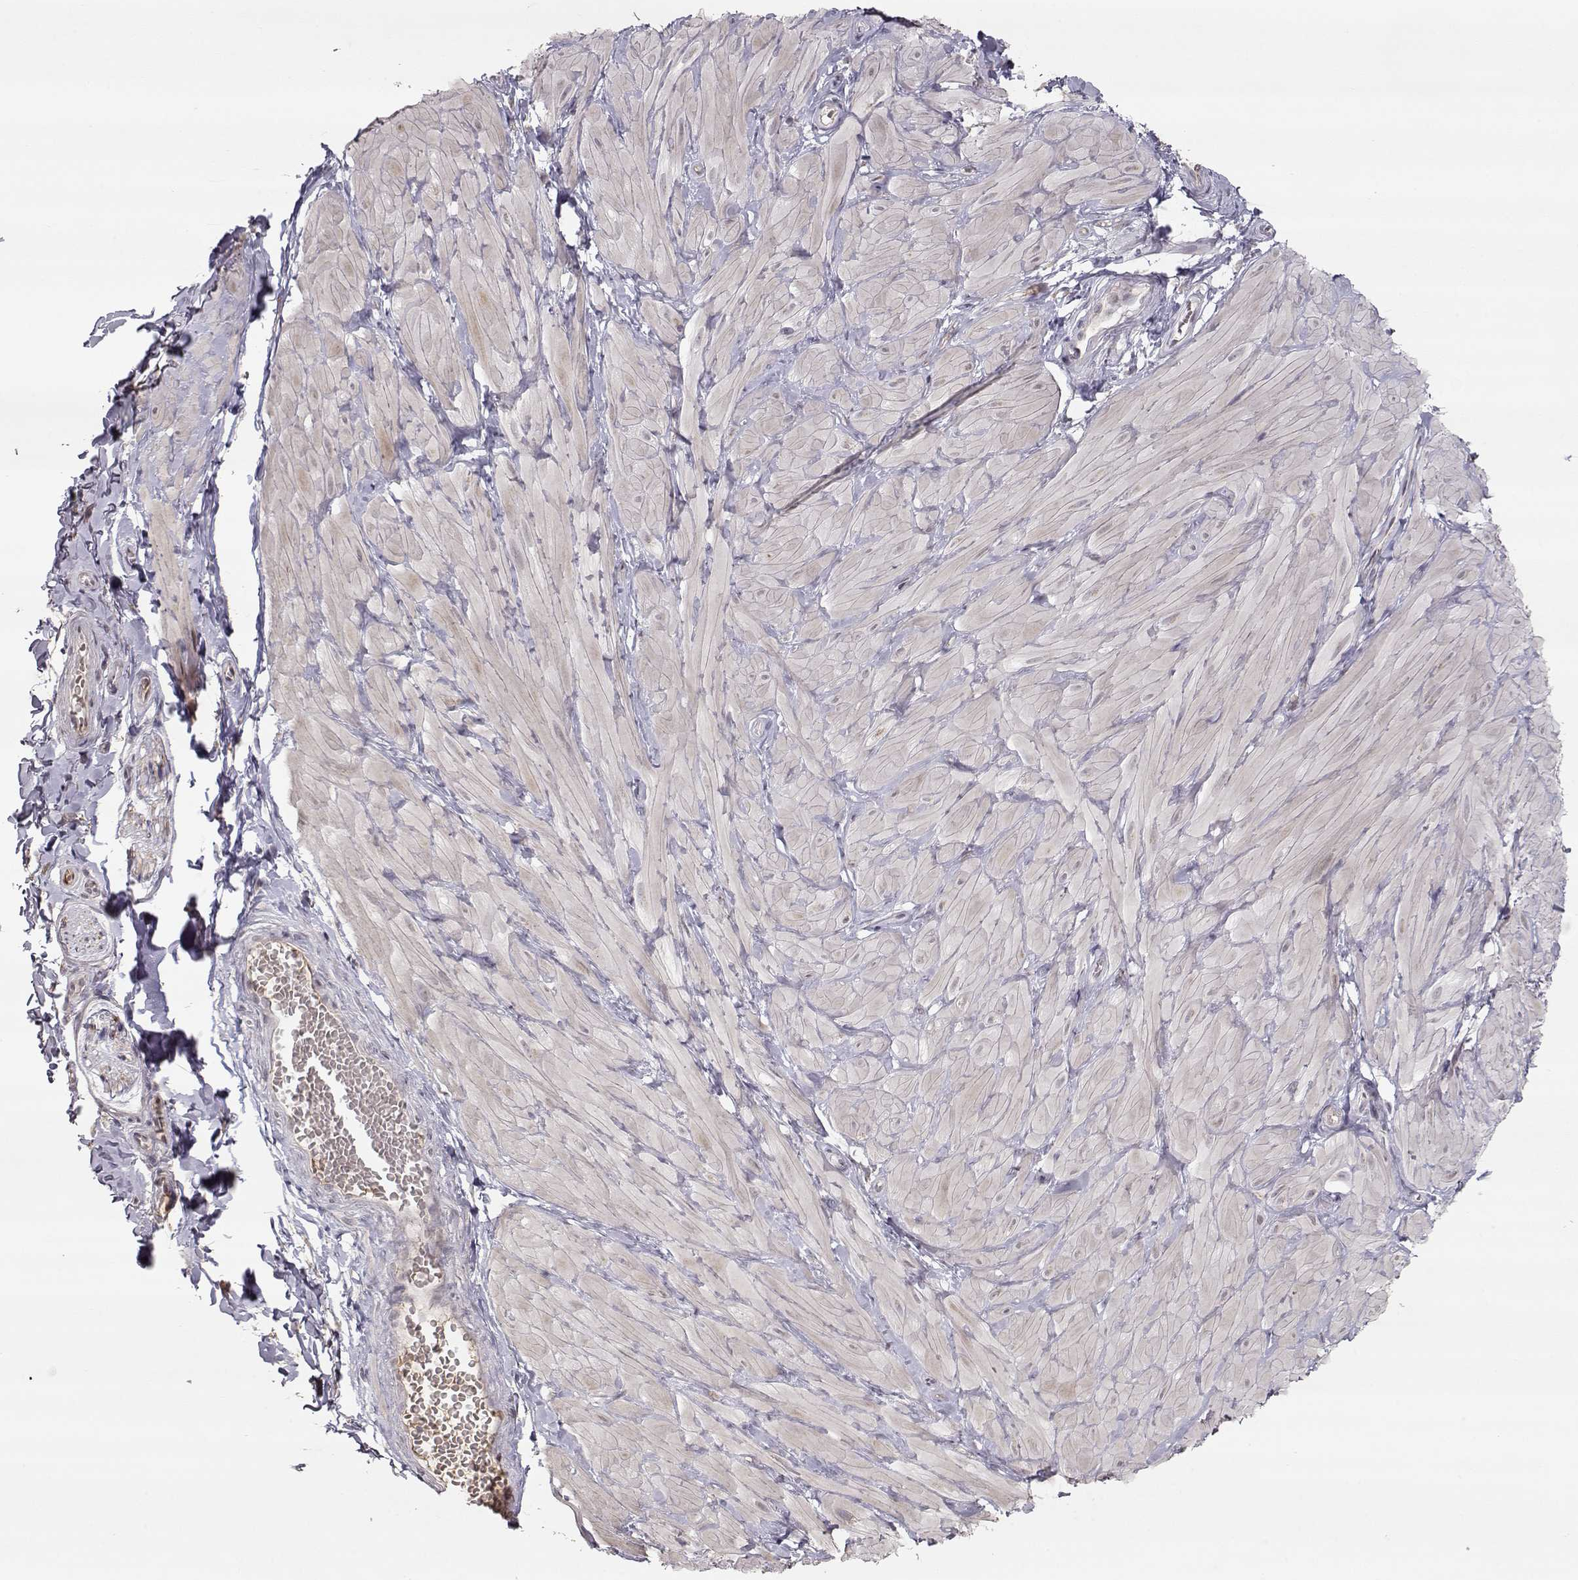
{"staining": {"intensity": "negative", "quantity": "none", "location": "none"}, "tissue": "adipose tissue", "cell_type": "Adipocytes", "image_type": "normal", "snomed": [{"axis": "morphology", "description": "Normal tissue, NOS"}, {"axis": "topography", "description": "Smooth muscle"}, {"axis": "topography", "description": "Peripheral nerve tissue"}], "caption": "Immunohistochemistry histopathology image of normal adipose tissue: human adipose tissue stained with DAB (3,3'-diaminobenzidine) exhibits no significant protein expression in adipocytes. The staining is performed using DAB (3,3'-diaminobenzidine) brown chromogen with nuclei counter-stained in using hematoxylin.", "gene": "PNMT", "patient": {"sex": "male", "age": 22}}